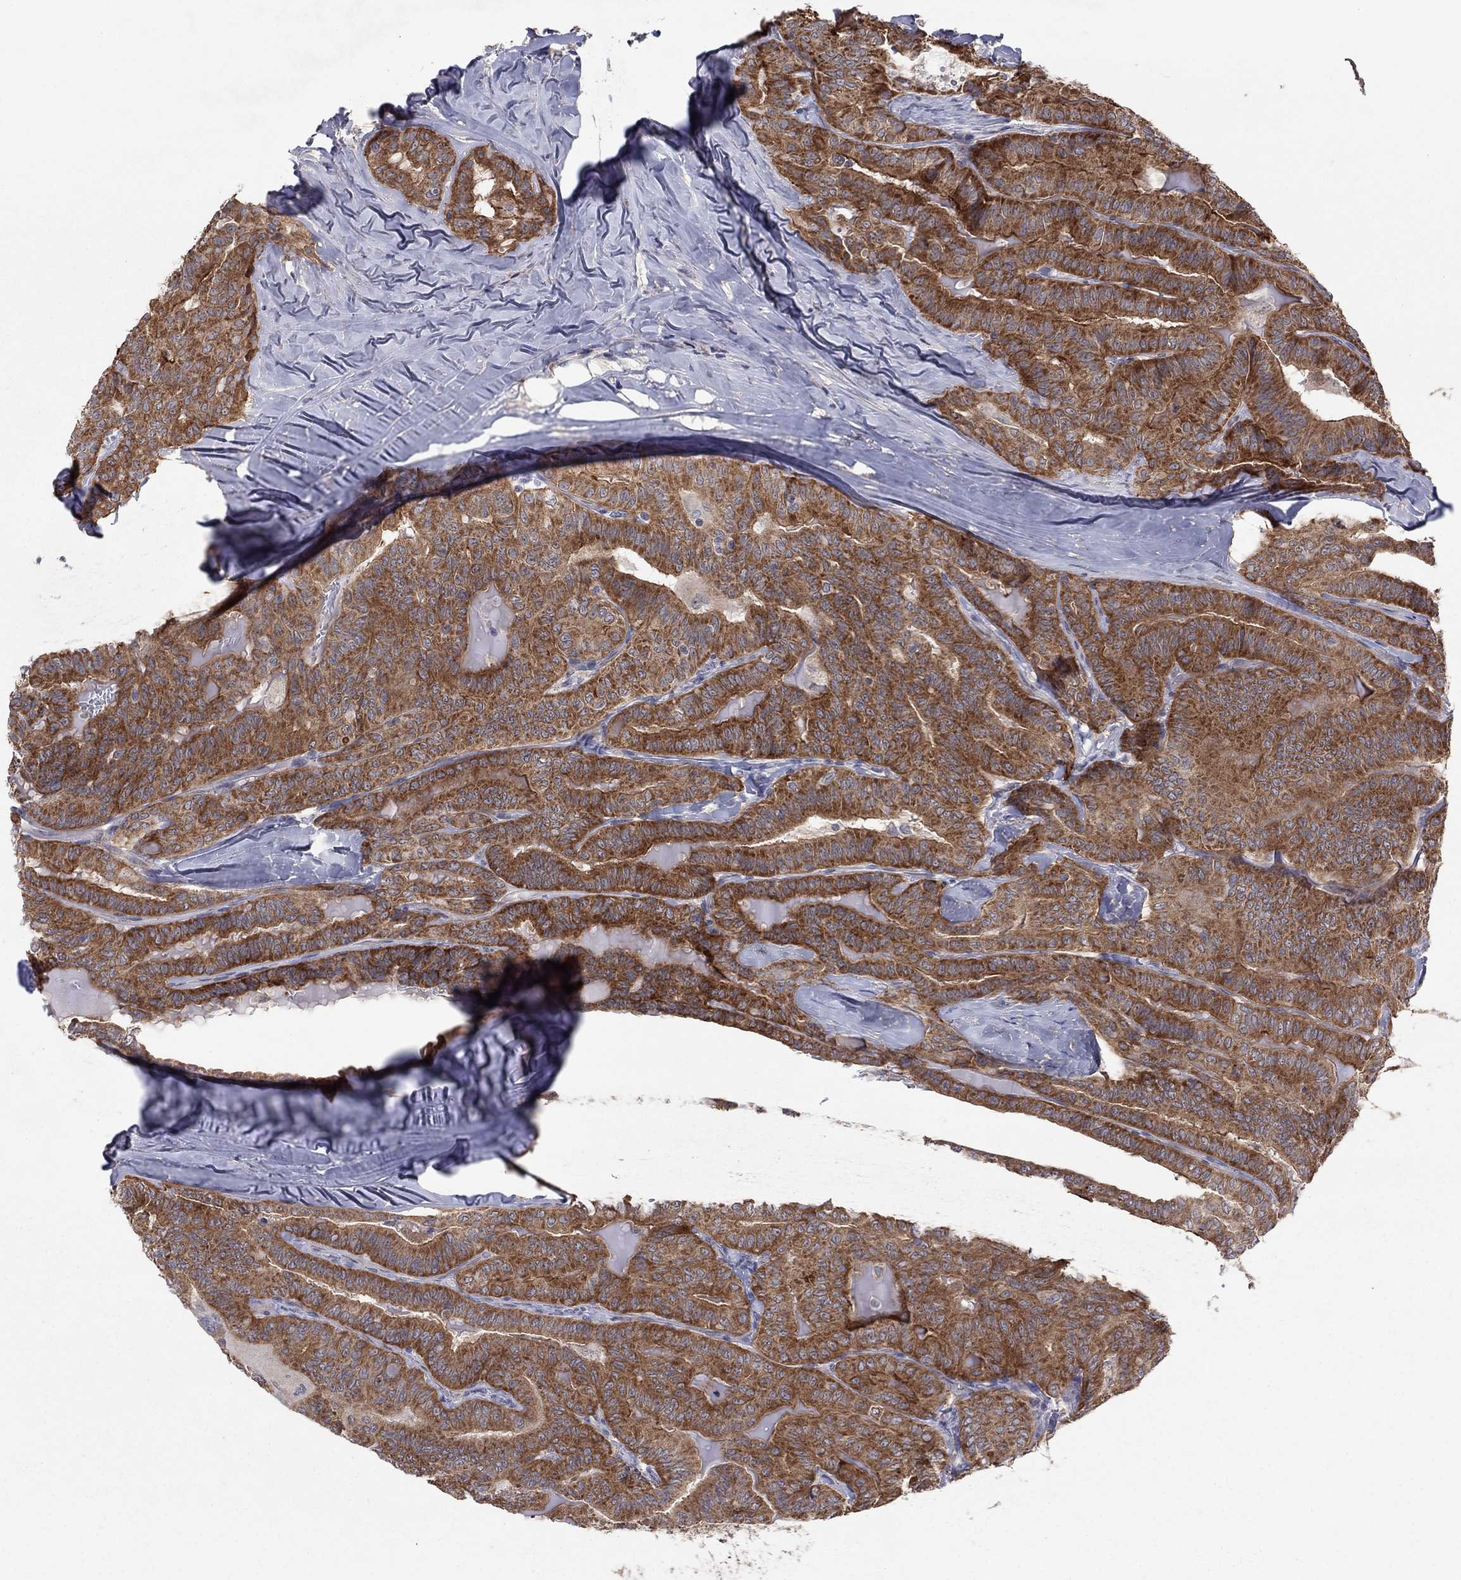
{"staining": {"intensity": "strong", "quantity": ">75%", "location": "cytoplasmic/membranous"}, "tissue": "thyroid cancer", "cell_type": "Tumor cells", "image_type": "cancer", "snomed": [{"axis": "morphology", "description": "Papillary adenocarcinoma, NOS"}, {"axis": "topography", "description": "Thyroid gland"}], "caption": "A brown stain highlights strong cytoplasmic/membranous positivity of a protein in human thyroid cancer tumor cells.", "gene": "CRACDL", "patient": {"sex": "female", "age": 68}}